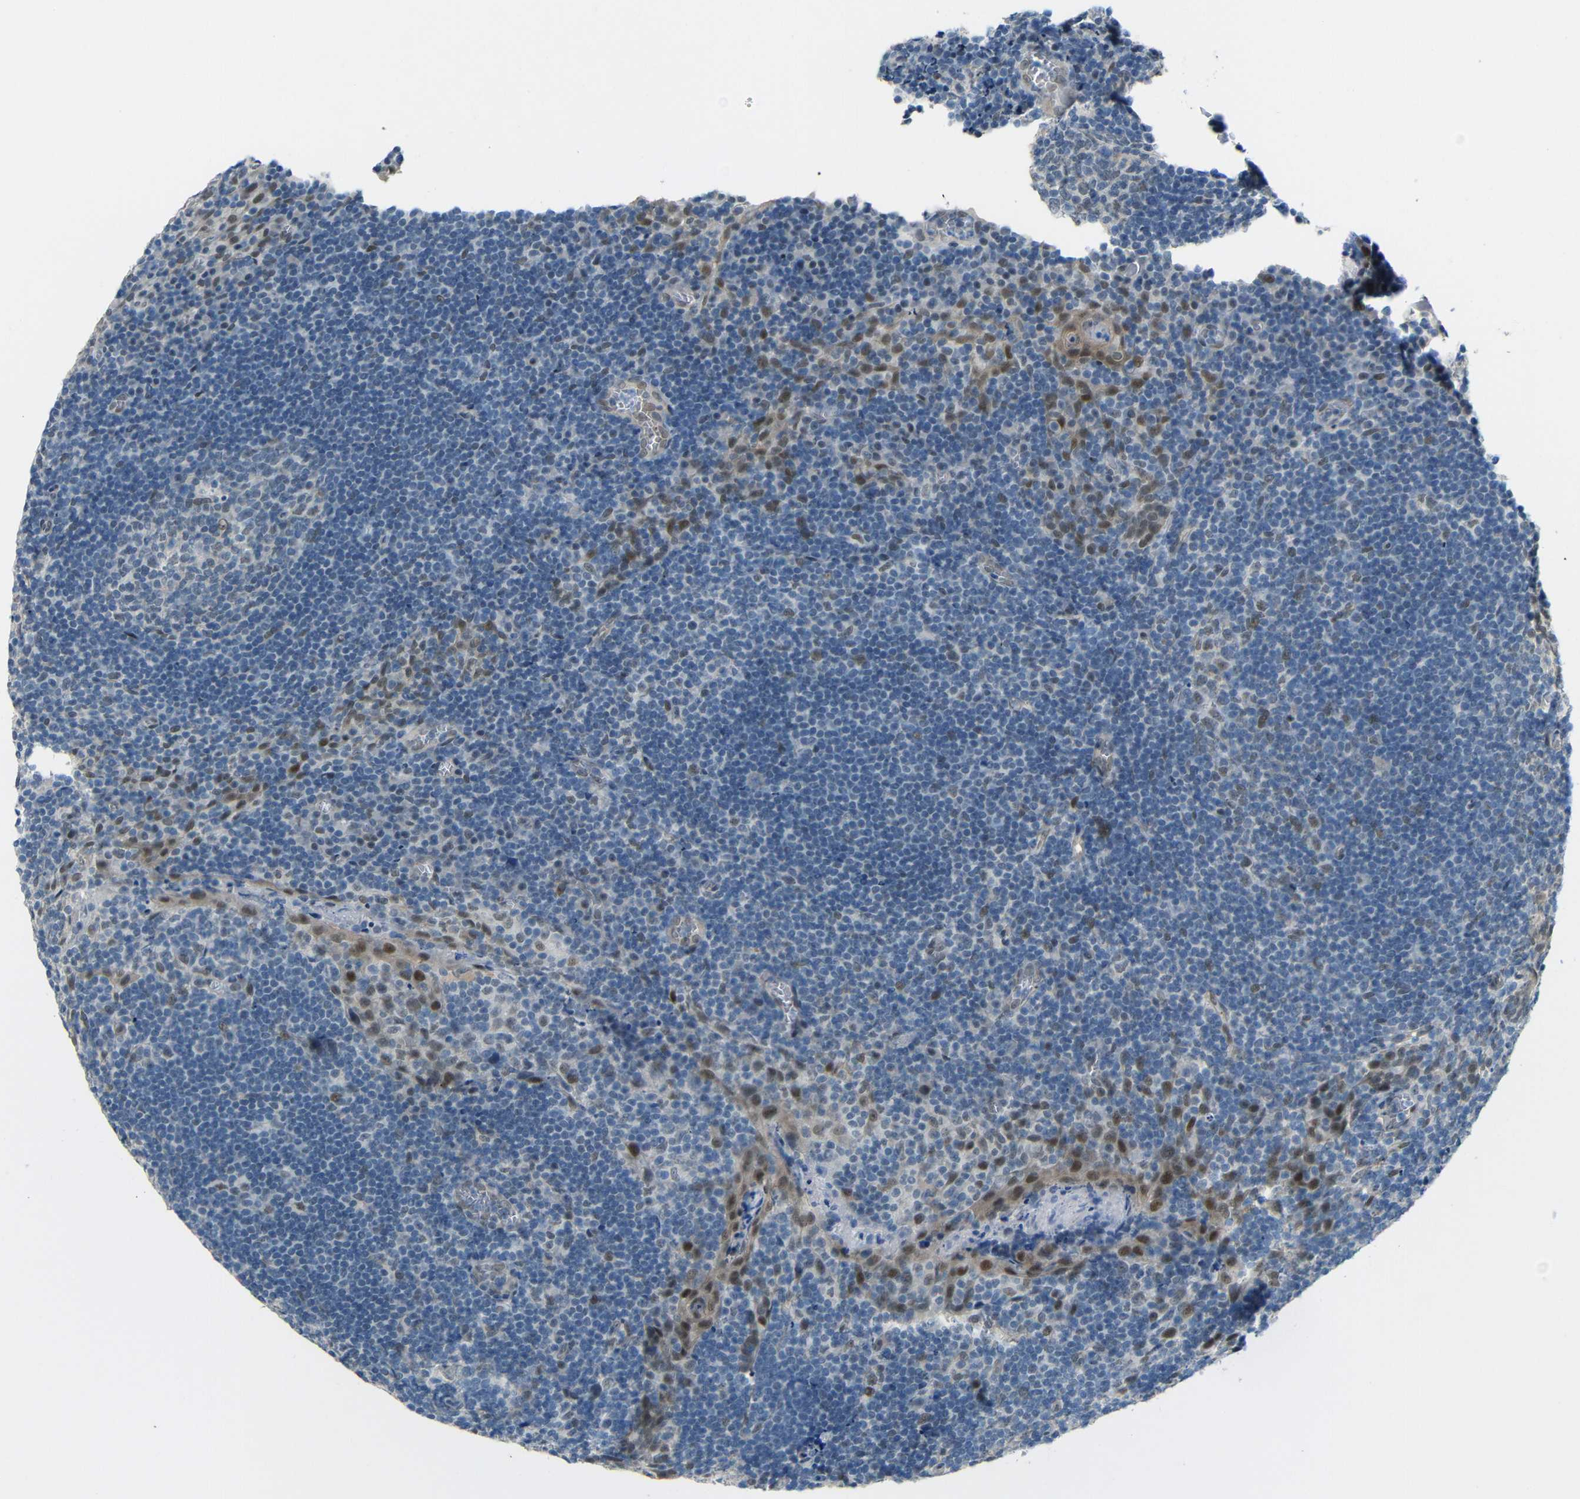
{"staining": {"intensity": "weak", "quantity": "<25%", "location": "nuclear"}, "tissue": "tonsil", "cell_type": "Germinal center cells", "image_type": "normal", "snomed": [{"axis": "morphology", "description": "Normal tissue, NOS"}, {"axis": "topography", "description": "Tonsil"}], "caption": "There is no significant expression in germinal center cells of tonsil. The staining was performed using DAB to visualize the protein expression in brown, while the nuclei were stained in blue with hematoxylin (Magnification: 20x).", "gene": "GPR158", "patient": {"sex": "male", "age": 37}}